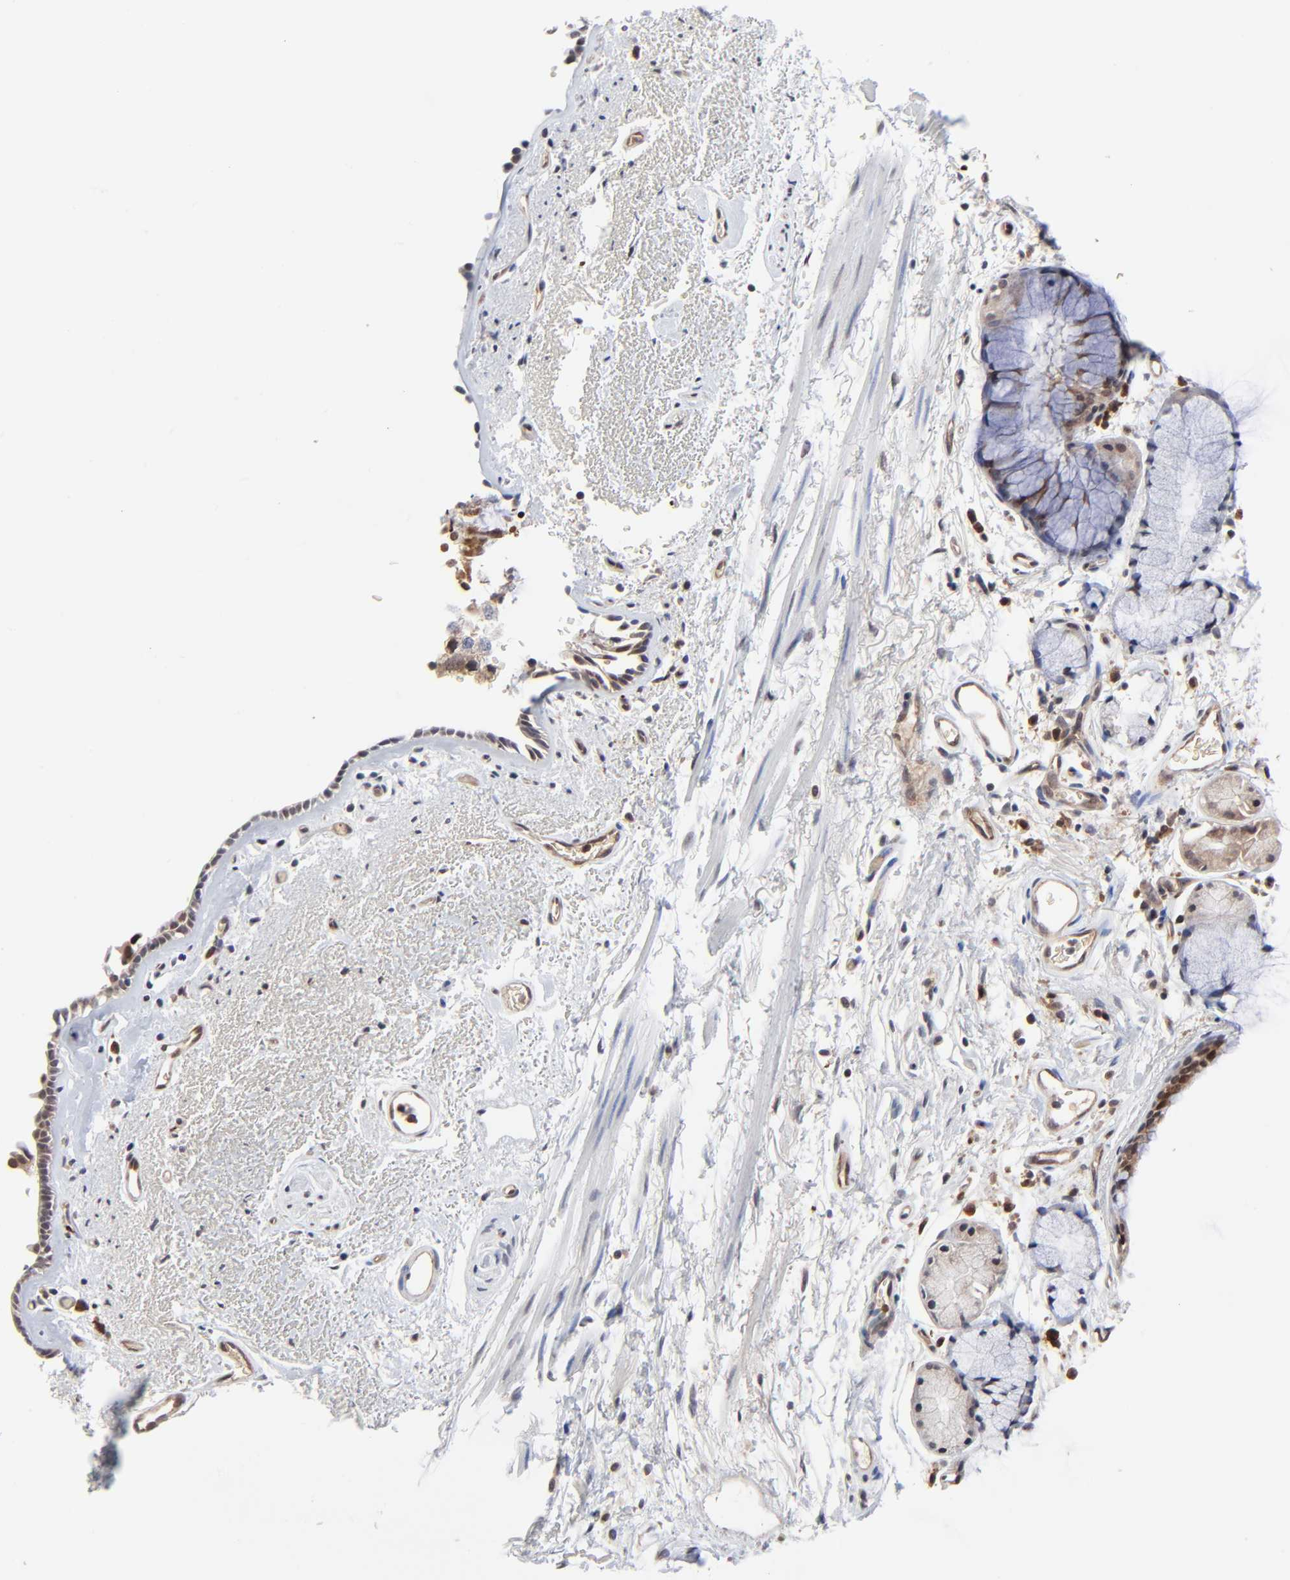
{"staining": {"intensity": "weak", "quantity": ">75%", "location": "cytoplasmic/membranous,nuclear"}, "tissue": "bronchus", "cell_type": "Respiratory epithelial cells", "image_type": "normal", "snomed": [{"axis": "morphology", "description": "Normal tissue, NOS"}, {"axis": "morphology", "description": "Adenocarcinoma, NOS"}, {"axis": "topography", "description": "Bronchus"}, {"axis": "topography", "description": "Lung"}], "caption": "Respiratory epithelial cells display low levels of weak cytoplasmic/membranous,nuclear positivity in approximately >75% of cells in unremarkable human bronchus.", "gene": "CASP10", "patient": {"sex": "male", "age": 71}}